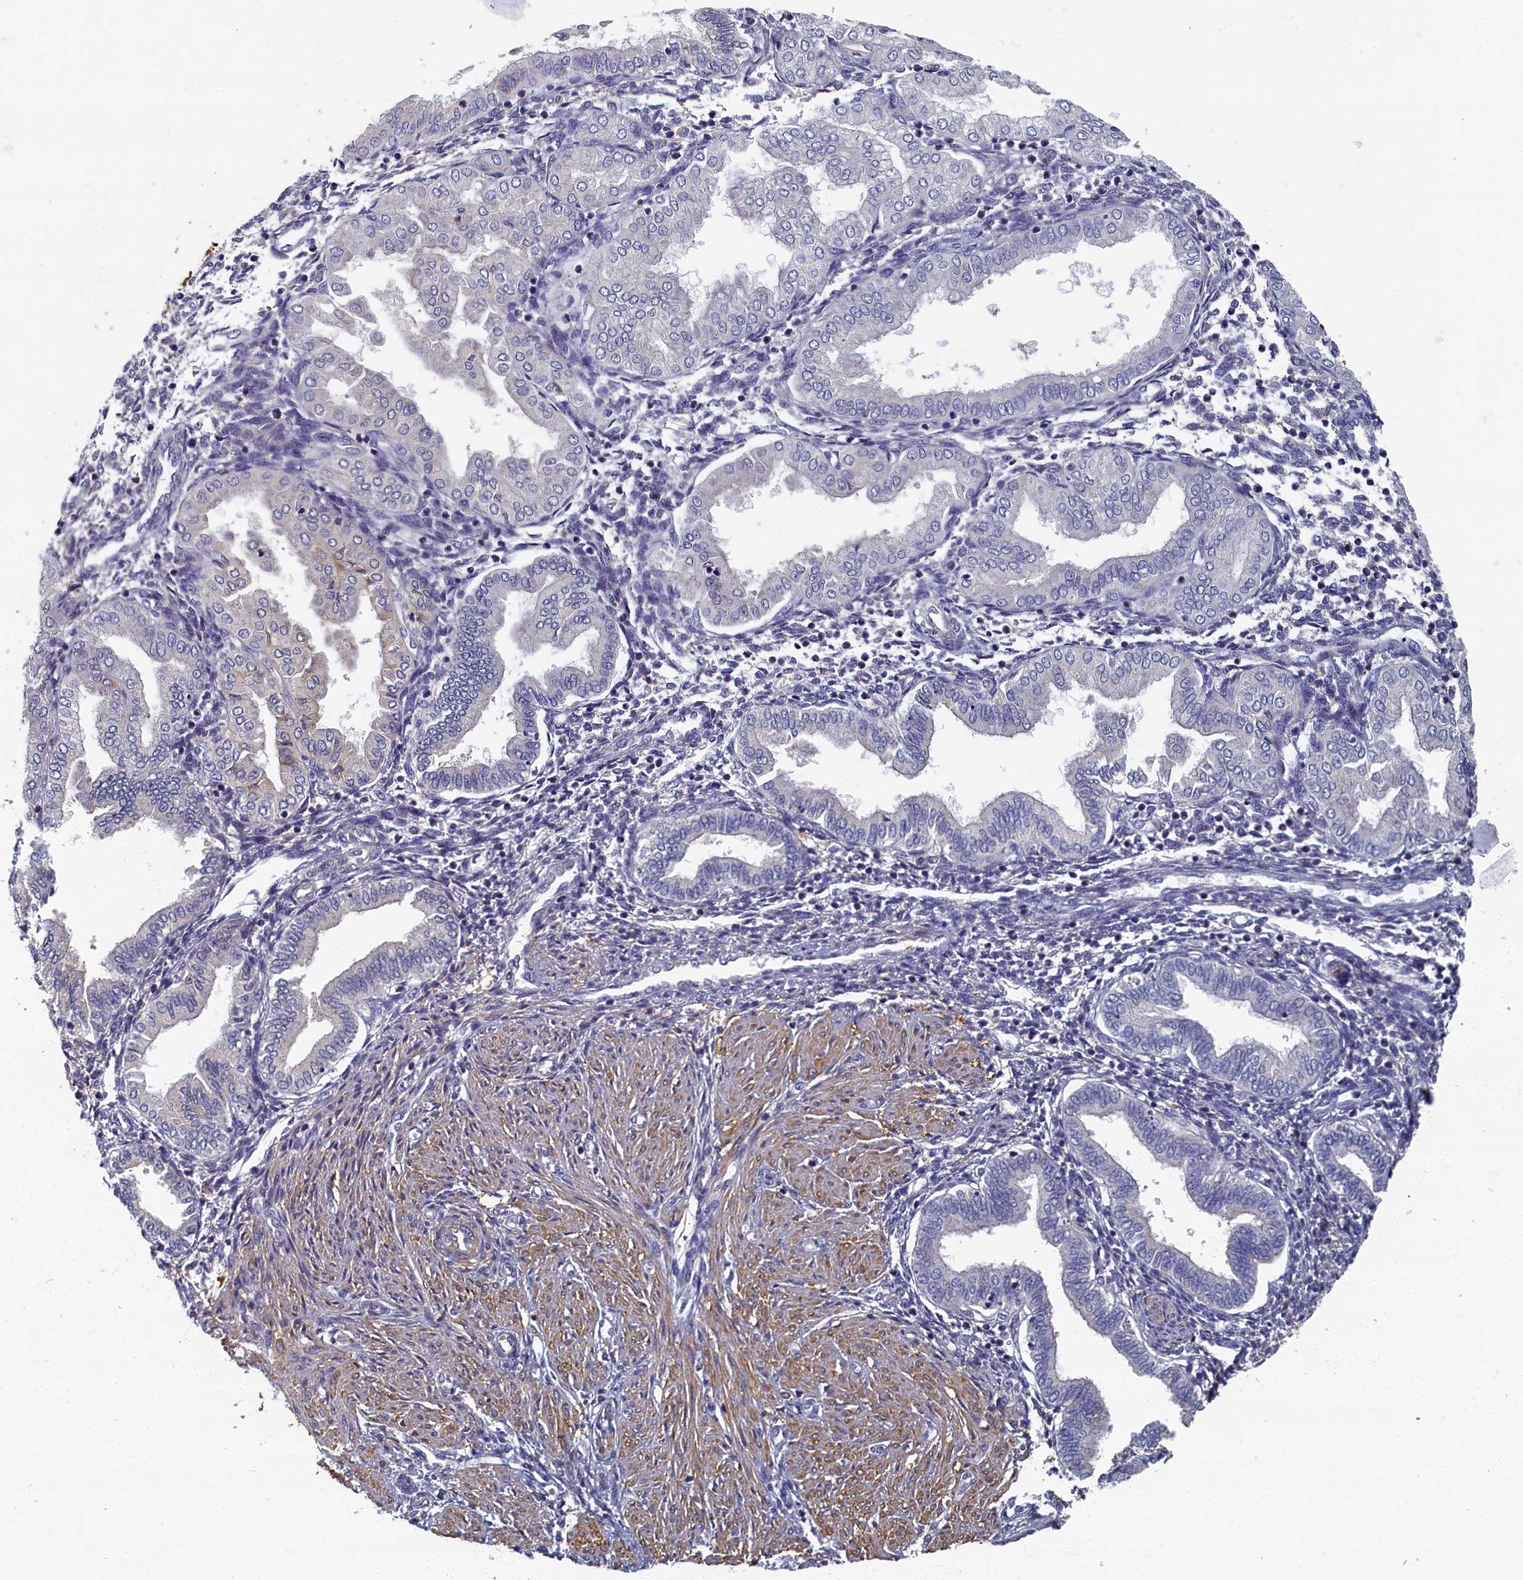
{"staining": {"intensity": "negative", "quantity": "none", "location": "none"}, "tissue": "endometrium", "cell_type": "Cells in endometrial stroma", "image_type": "normal", "snomed": [{"axis": "morphology", "description": "Normal tissue, NOS"}, {"axis": "topography", "description": "Endometrium"}], "caption": "Cells in endometrial stroma show no significant protein staining in unremarkable endometrium. (DAB (3,3'-diaminobenzidine) immunohistochemistry, high magnification).", "gene": "TBCB", "patient": {"sex": "female", "age": 53}}